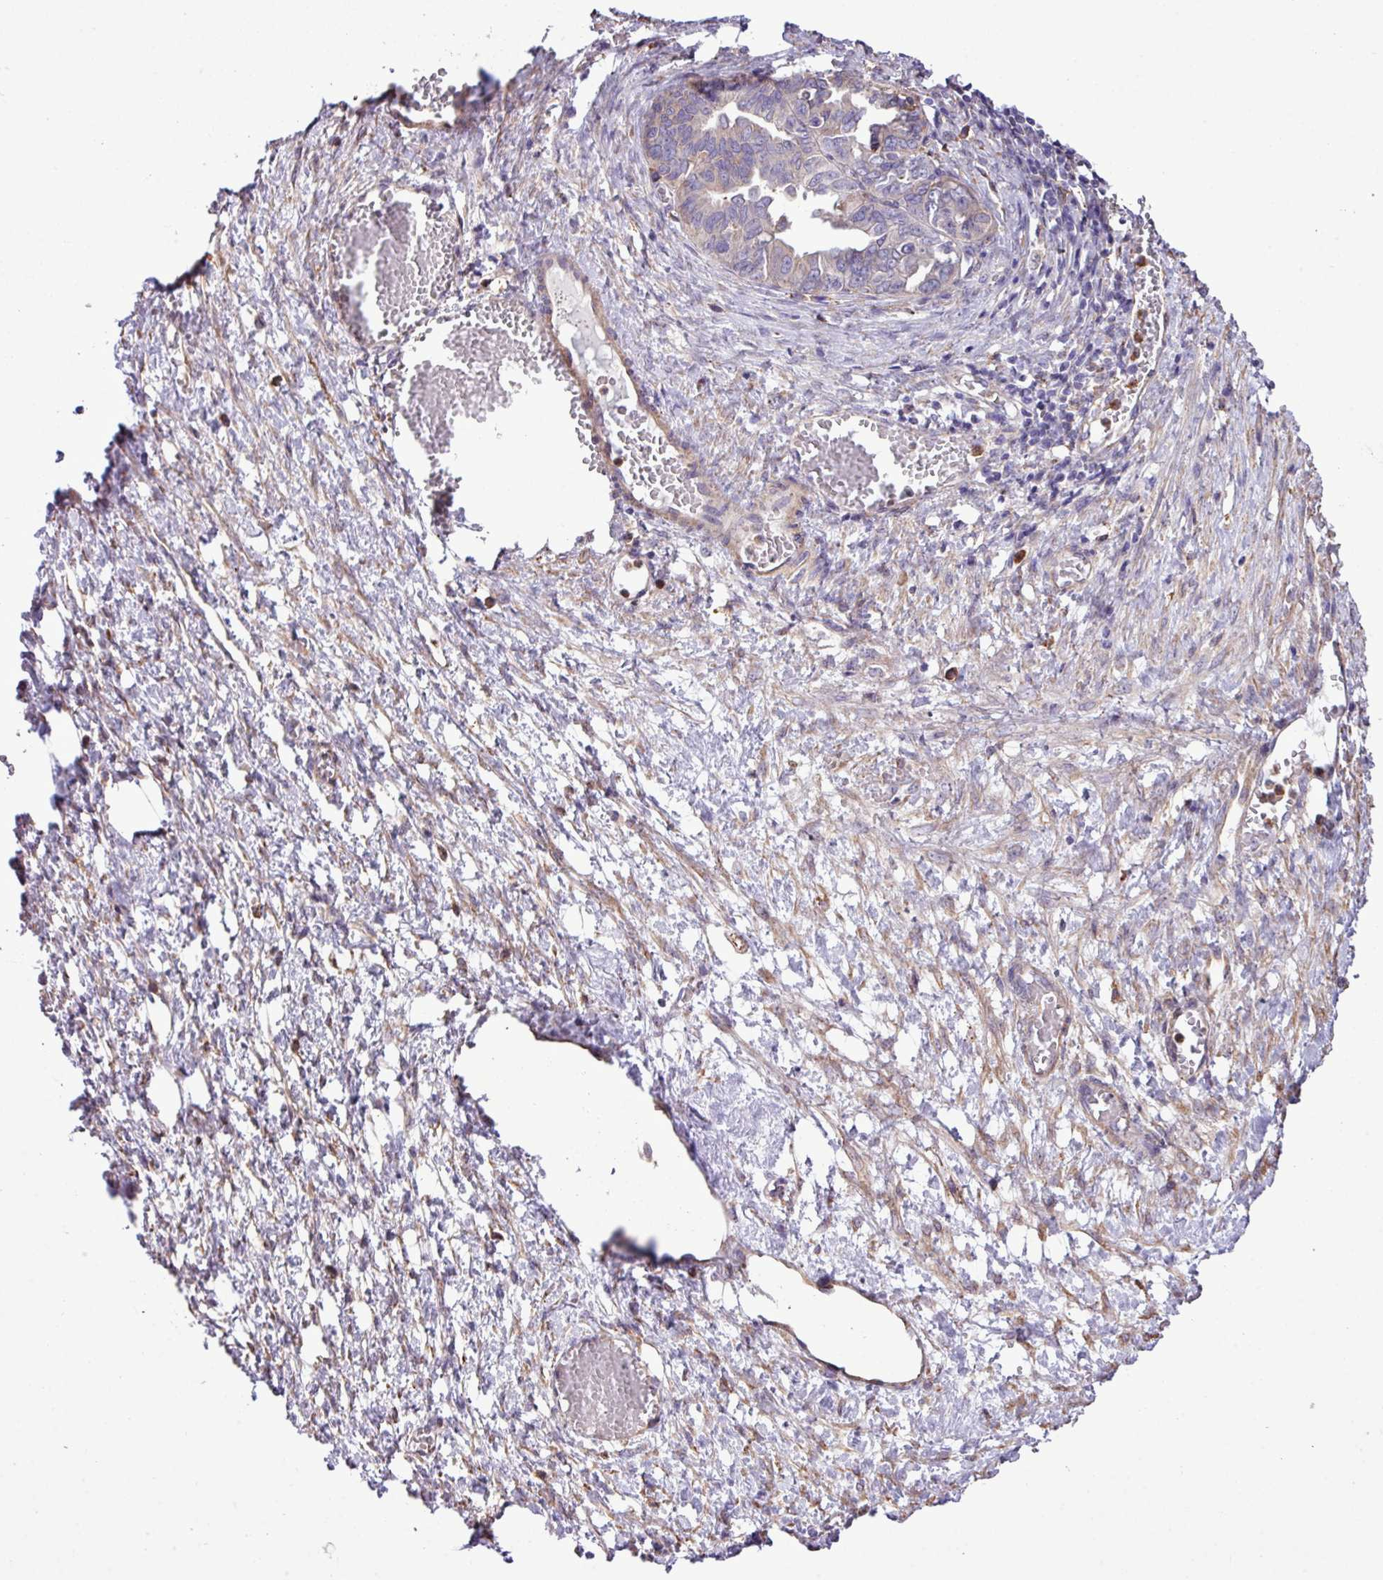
{"staining": {"intensity": "weak", "quantity": "25%-75%", "location": "cytoplasmic/membranous"}, "tissue": "ovarian cancer", "cell_type": "Tumor cells", "image_type": "cancer", "snomed": [{"axis": "morphology", "description": "Cystadenocarcinoma, serous, NOS"}, {"axis": "topography", "description": "Ovary"}], "caption": "A brown stain shows weak cytoplasmic/membranous positivity of a protein in ovarian cancer tumor cells. The protein is stained brown, and the nuclei are stained in blue (DAB (3,3'-diaminobenzidine) IHC with brightfield microscopy, high magnification).", "gene": "ZSCAN5A", "patient": {"sex": "female", "age": 64}}